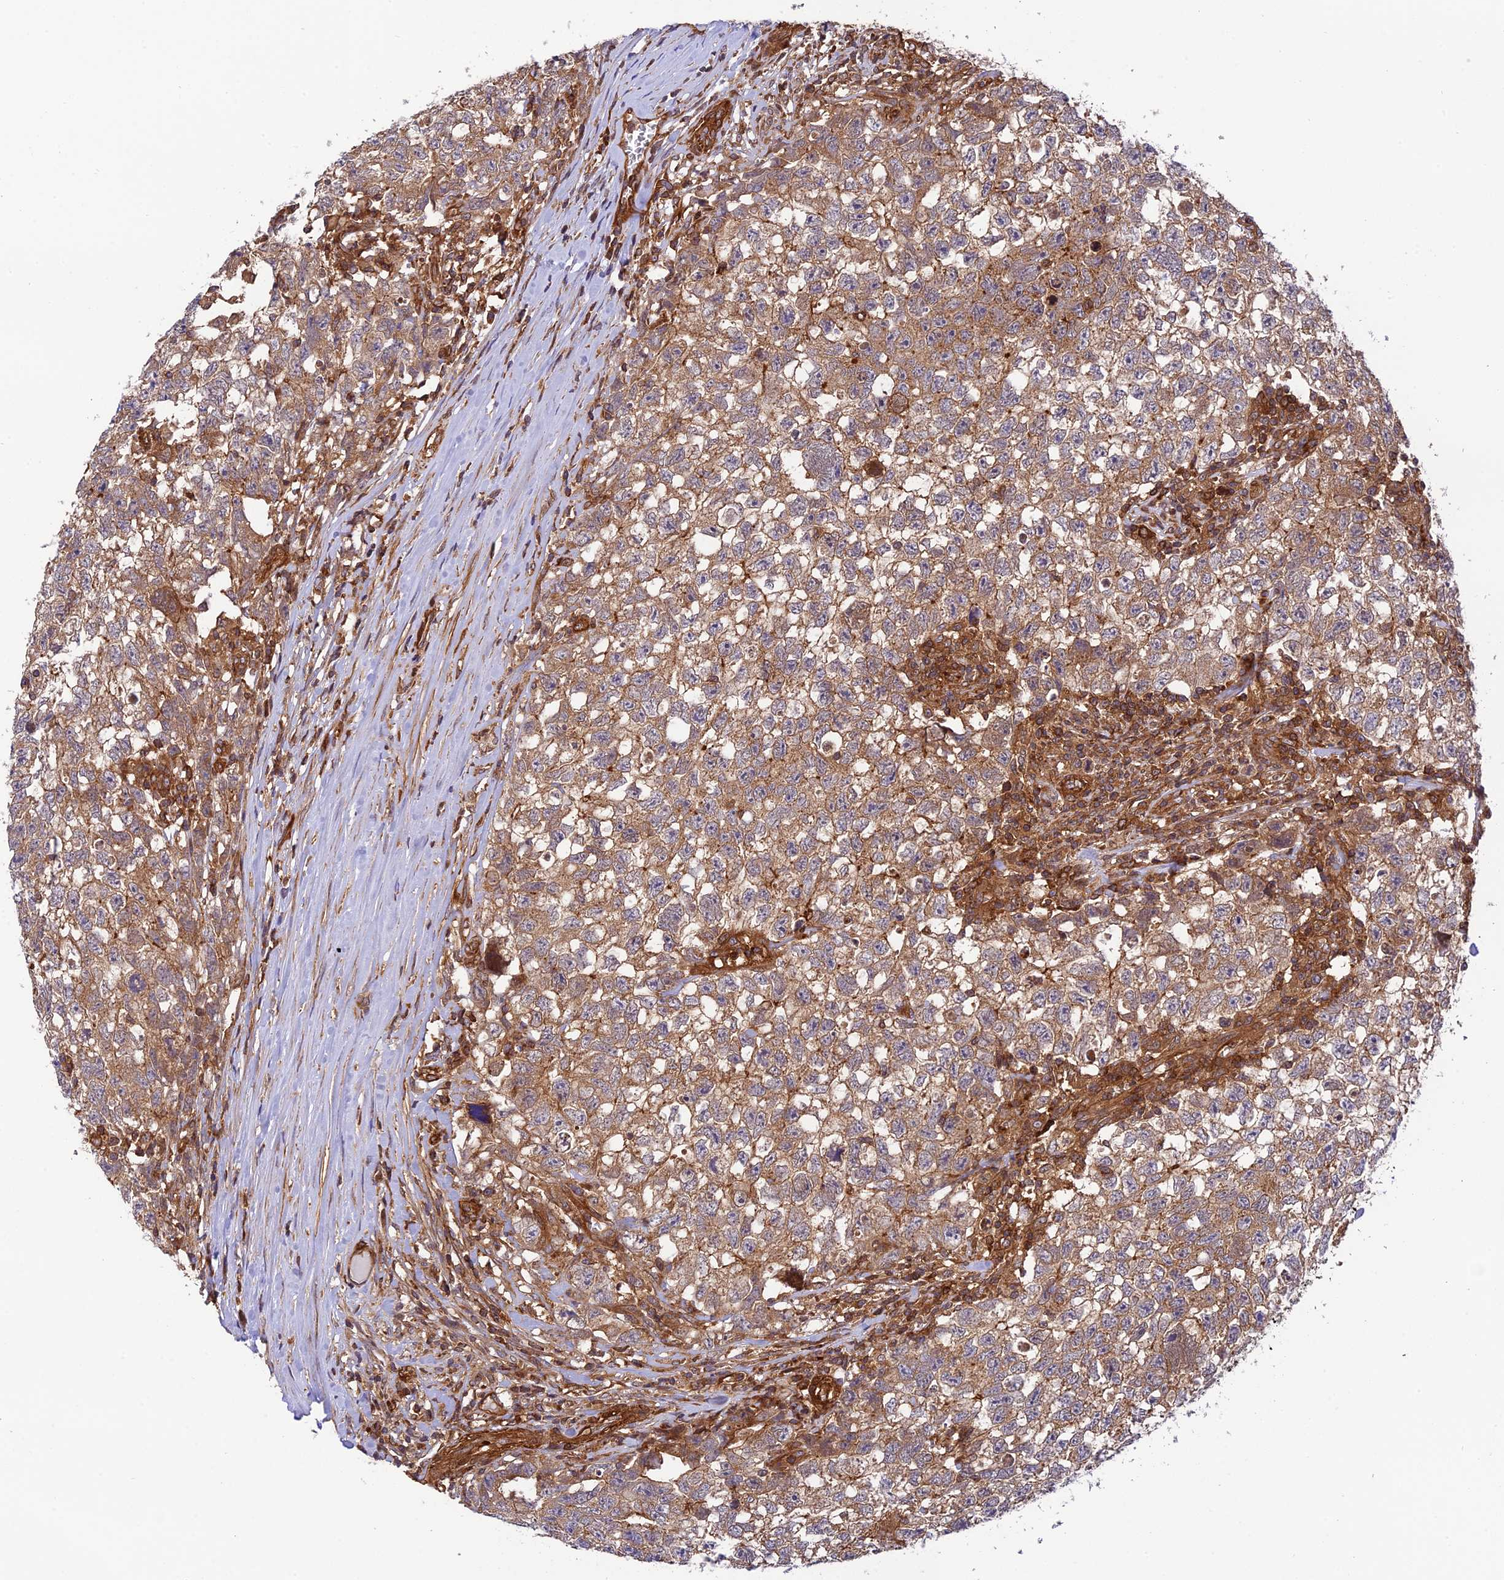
{"staining": {"intensity": "moderate", "quantity": ">75%", "location": "cytoplasmic/membranous"}, "tissue": "testis cancer", "cell_type": "Tumor cells", "image_type": "cancer", "snomed": [{"axis": "morphology", "description": "Seminoma, NOS"}, {"axis": "morphology", "description": "Carcinoma, Embryonal, NOS"}, {"axis": "topography", "description": "Testis"}], "caption": "Human testis cancer (embryonal carcinoma) stained for a protein (brown) exhibits moderate cytoplasmic/membranous positive positivity in about >75% of tumor cells.", "gene": "EVI5L", "patient": {"sex": "male", "age": 29}}